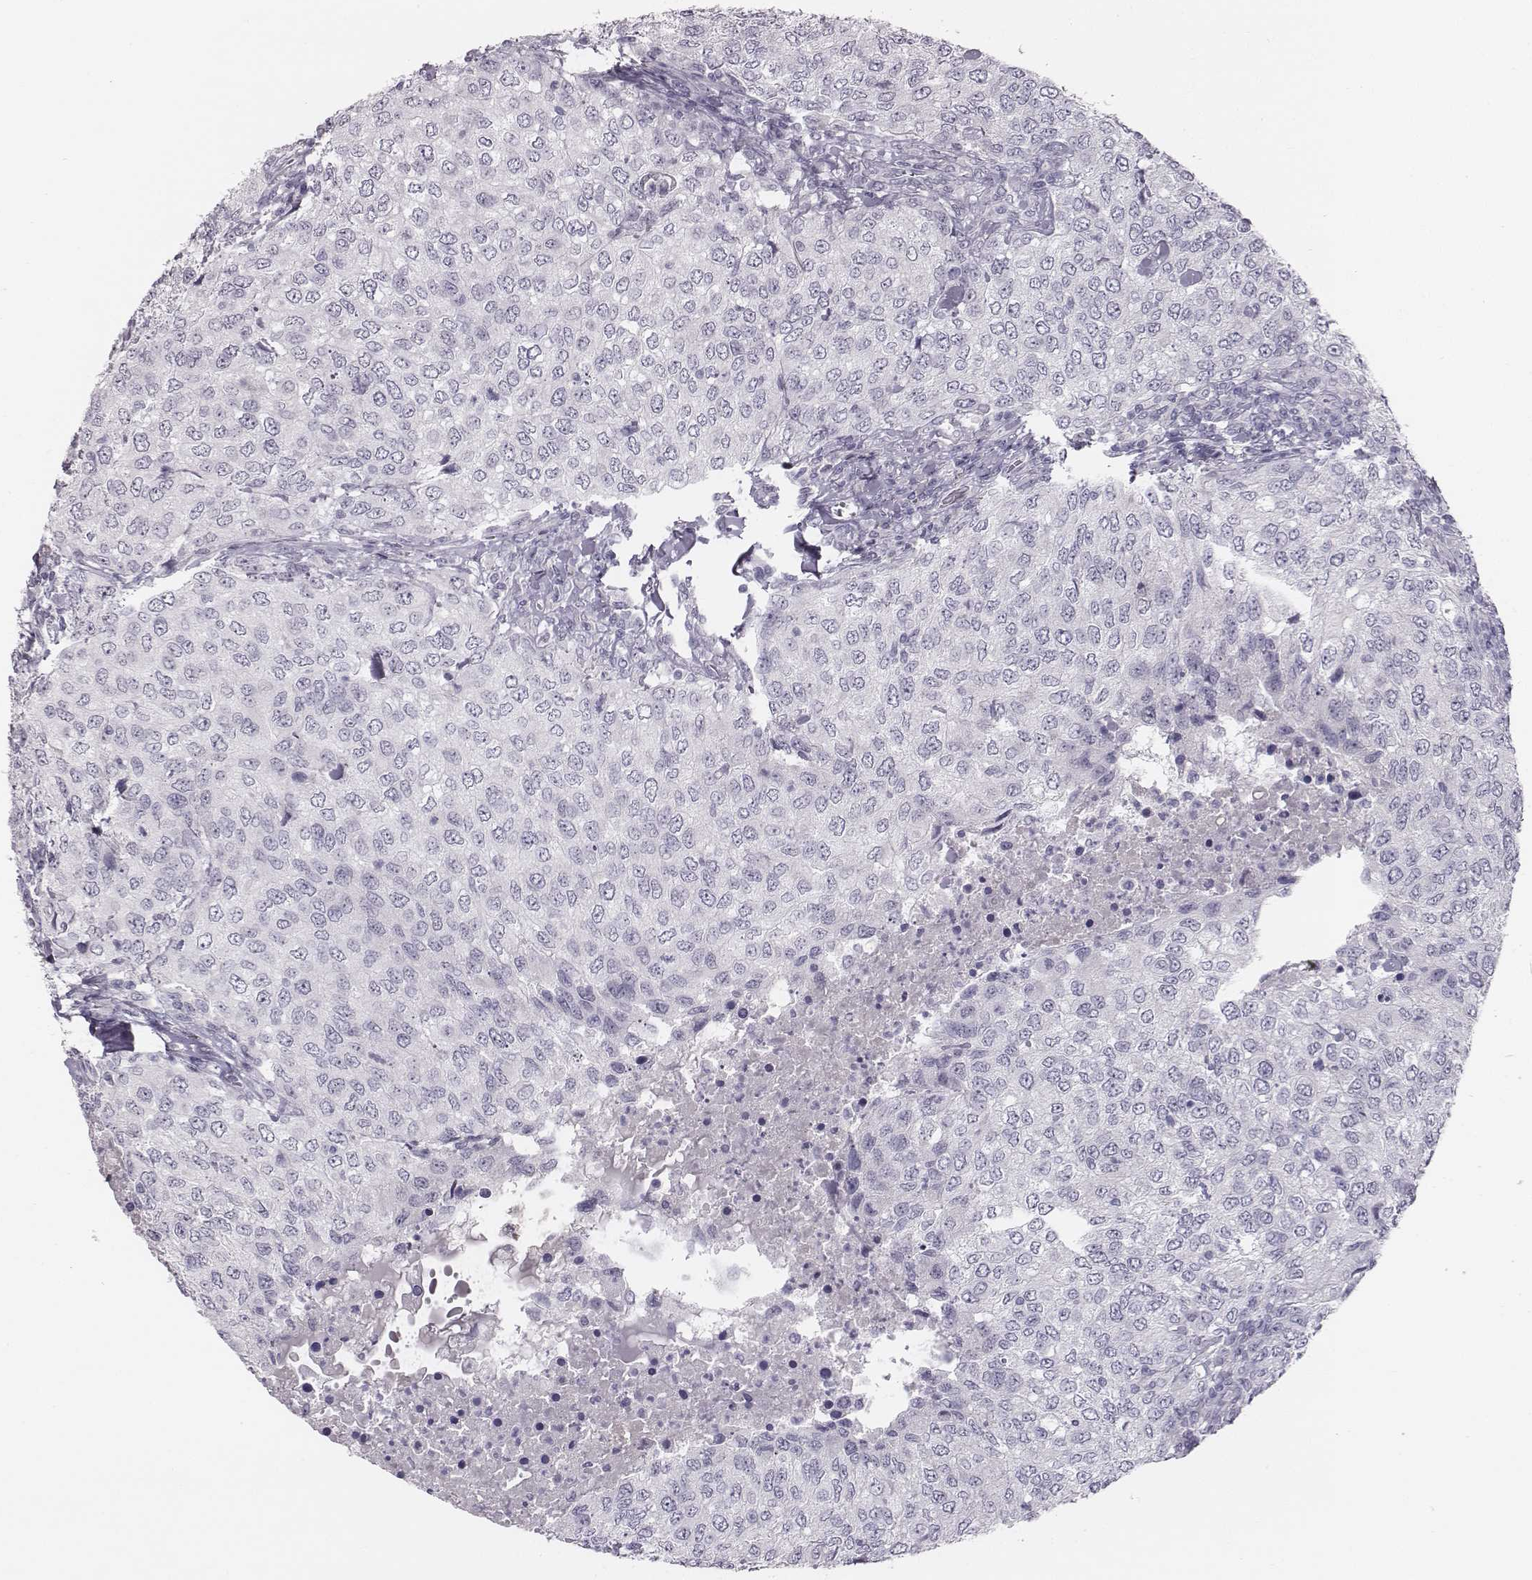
{"staining": {"intensity": "negative", "quantity": "none", "location": "none"}, "tissue": "urothelial cancer", "cell_type": "Tumor cells", "image_type": "cancer", "snomed": [{"axis": "morphology", "description": "Urothelial carcinoma, High grade"}, {"axis": "topography", "description": "Urinary bladder"}], "caption": "The image reveals no staining of tumor cells in high-grade urothelial carcinoma. (DAB (3,3'-diaminobenzidine) IHC, high magnification).", "gene": "CACNG4", "patient": {"sex": "female", "age": 78}}